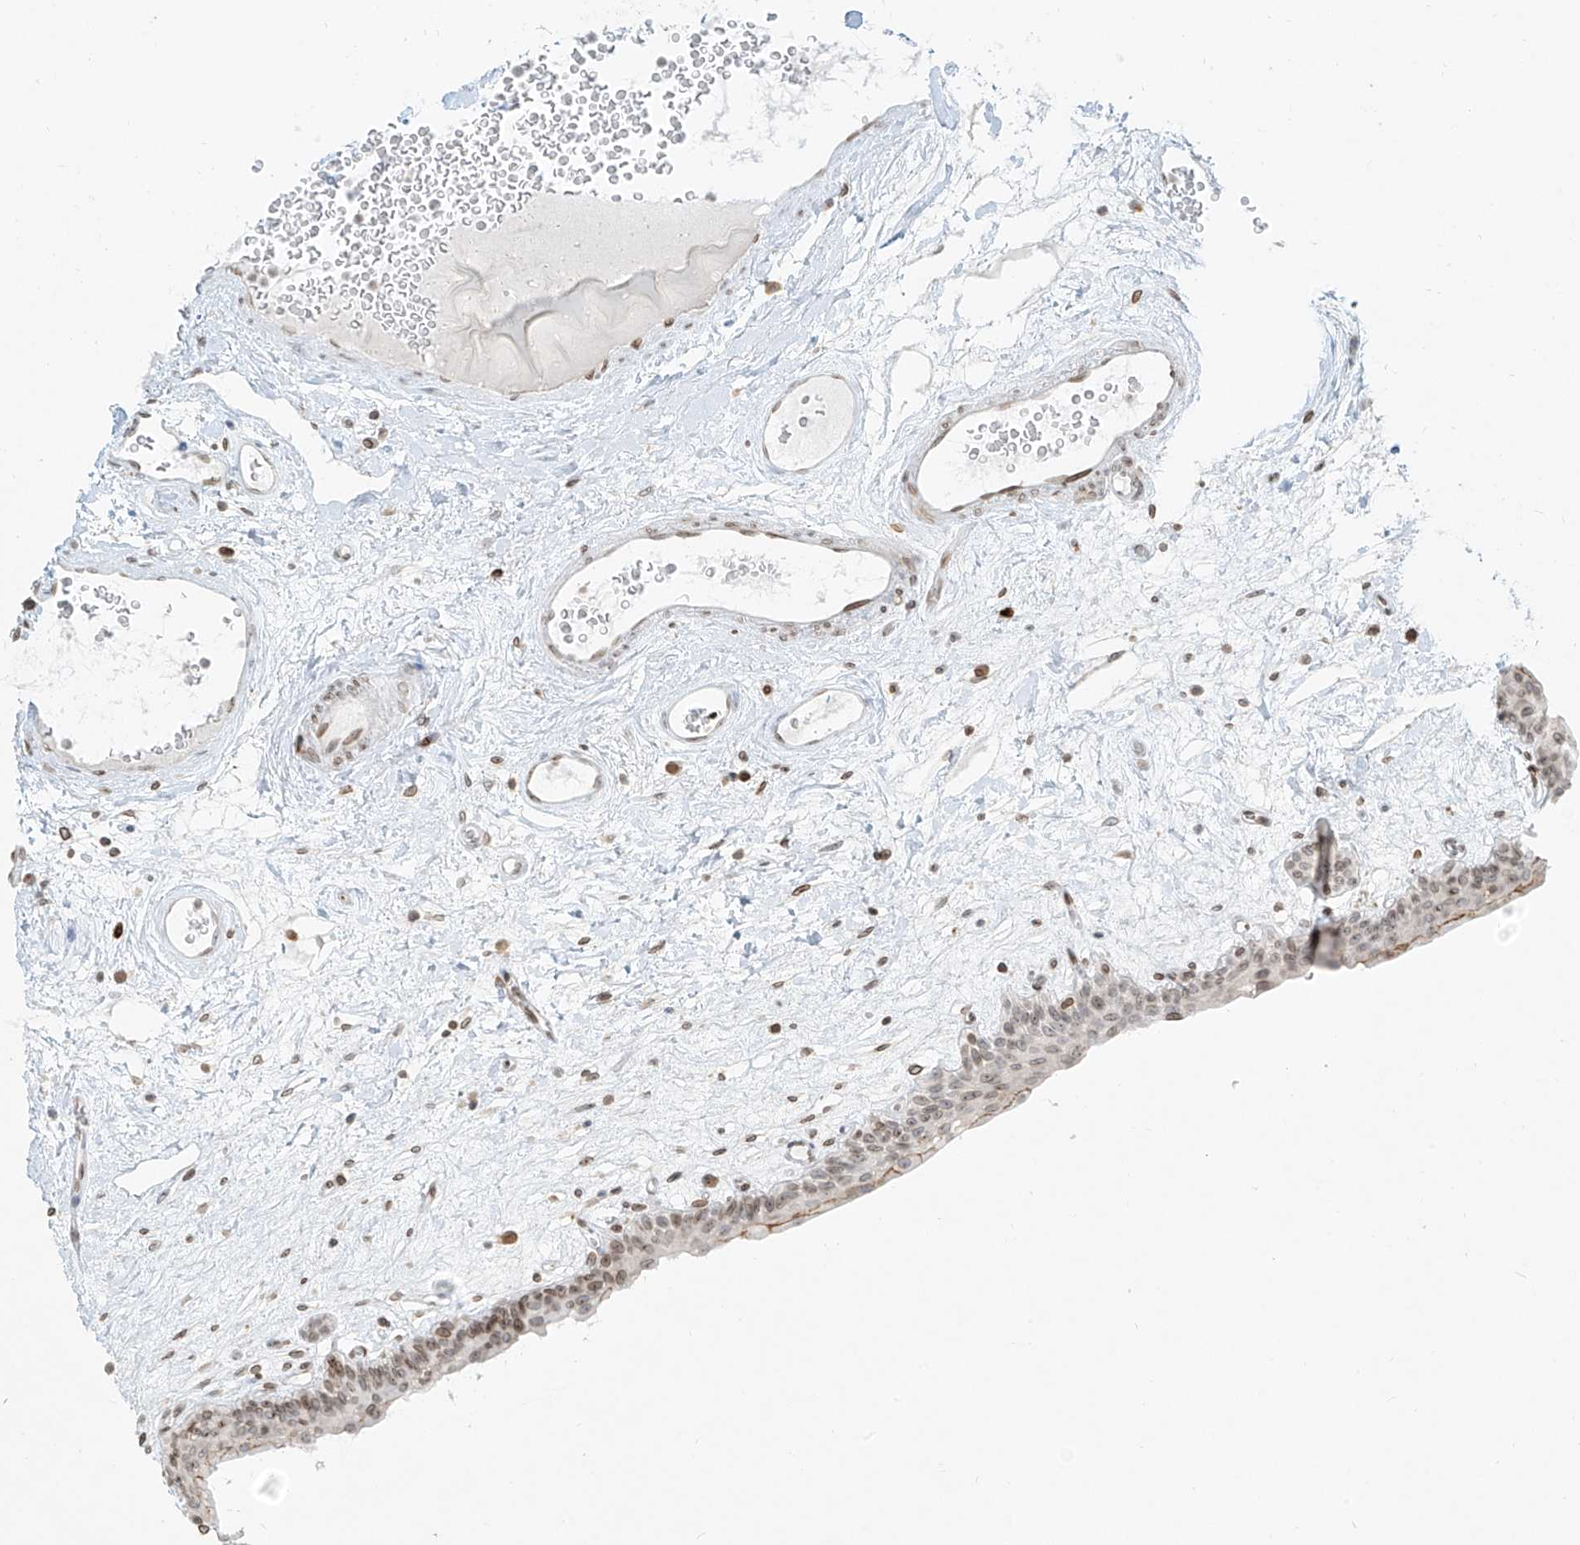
{"staining": {"intensity": "moderate", "quantity": "25%-75%", "location": "cytoplasmic/membranous,nuclear"}, "tissue": "urinary bladder", "cell_type": "Urothelial cells", "image_type": "normal", "snomed": [{"axis": "morphology", "description": "Normal tissue, NOS"}, {"axis": "topography", "description": "Urinary bladder"}], "caption": "Urinary bladder stained for a protein (brown) reveals moderate cytoplasmic/membranous,nuclear positive expression in approximately 25%-75% of urothelial cells.", "gene": "SAMD15", "patient": {"sex": "male", "age": 83}}